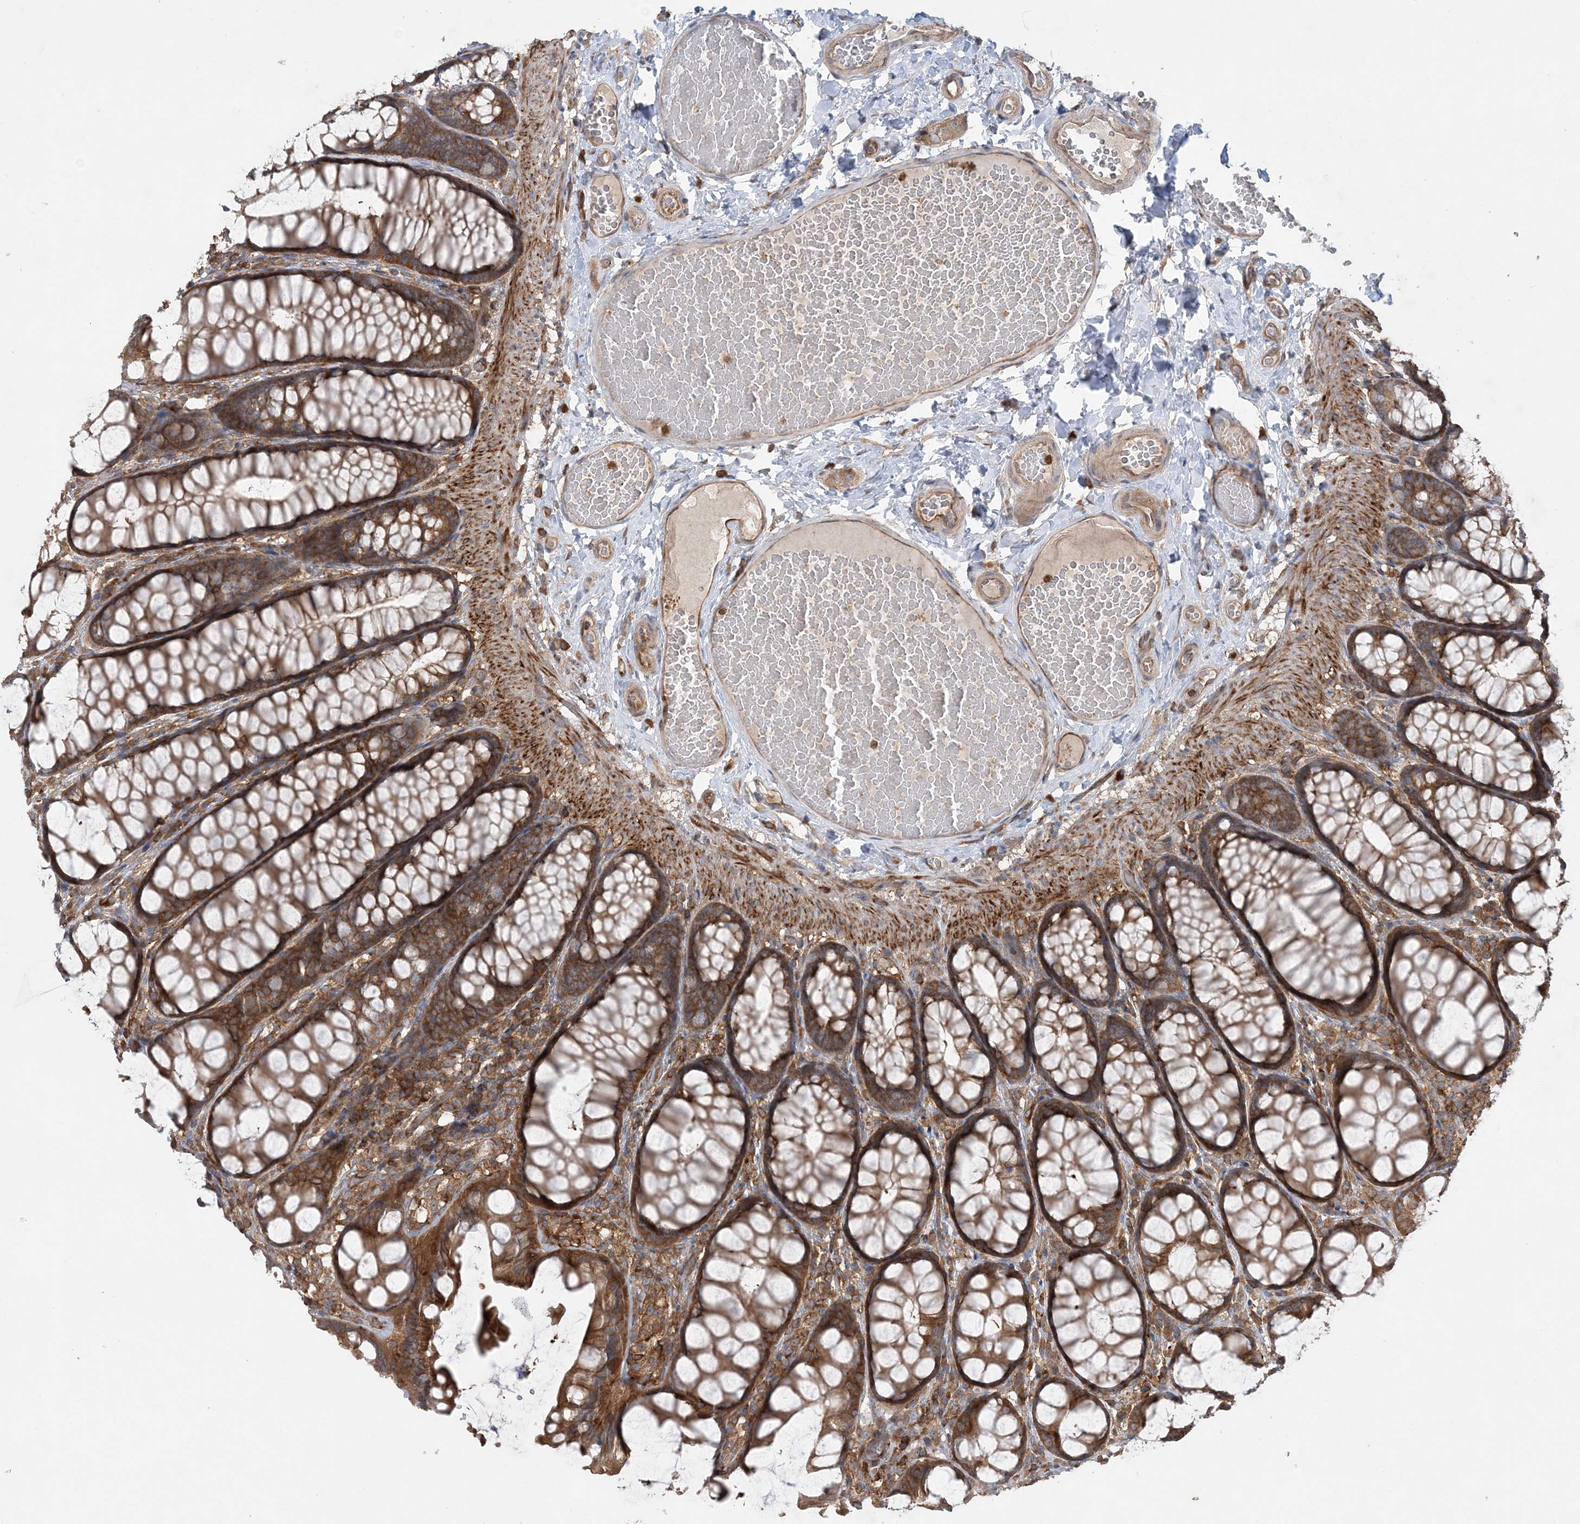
{"staining": {"intensity": "moderate", "quantity": ">75%", "location": "cytoplasmic/membranous"}, "tissue": "colon", "cell_type": "Endothelial cells", "image_type": "normal", "snomed": [{"axis": "morphology", "description": "Normal tissue, NOS"}, {"axis": "topography", "description": "Colon"}], "caption": "About >75% of endothelial cells in unremarkable colon display moderate cytoplasmic/membranous protein positivity as visualized by brown immunohistochemical staining.", "gene": "ACAP2", "patient": {"sex": "male", "age": 47}}